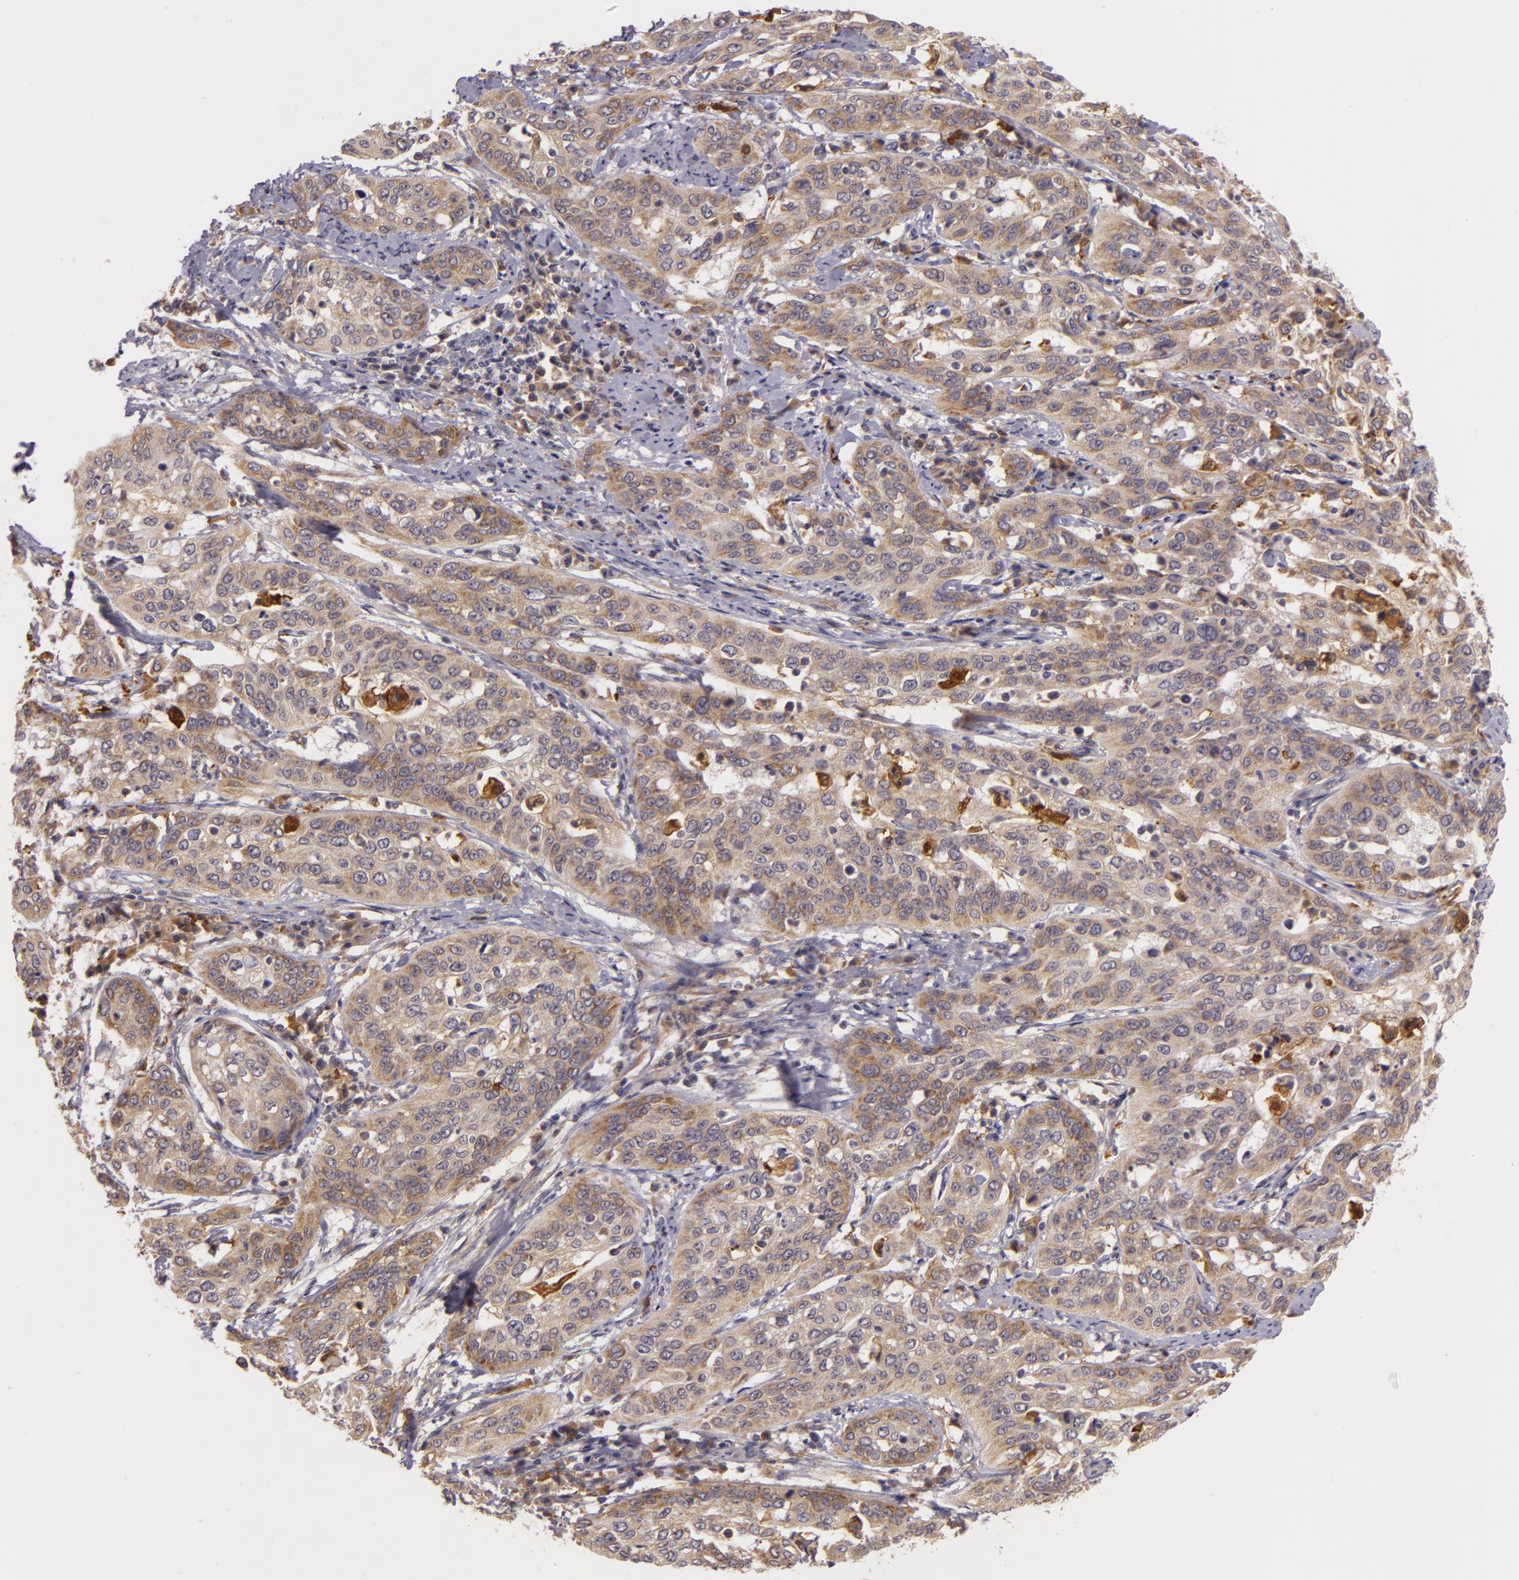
{"staining": {"intensity": "moderate", "quantity": ">75%", "location": "cytoplasmic/membranous"}, "tissue": "cervical cancer", "cell_type": "Tumor cells", "image_type": "cancer", "snomed": [{"axis": "morphology", "description": "Squamous cell carcinoma, NOS"}, {"axis": "topography", "description": "Cervix"}], "caption": "An IHC photomicrograph of neoplastic tissue is shown. Protein staining in brown shows moderate cytoplasmic/membranous positivity in squamous cell carcinoma (cervical) within tumor cells.", "gene": "PPP1R3F", "patient": {"sex": "female", "age": 41}}